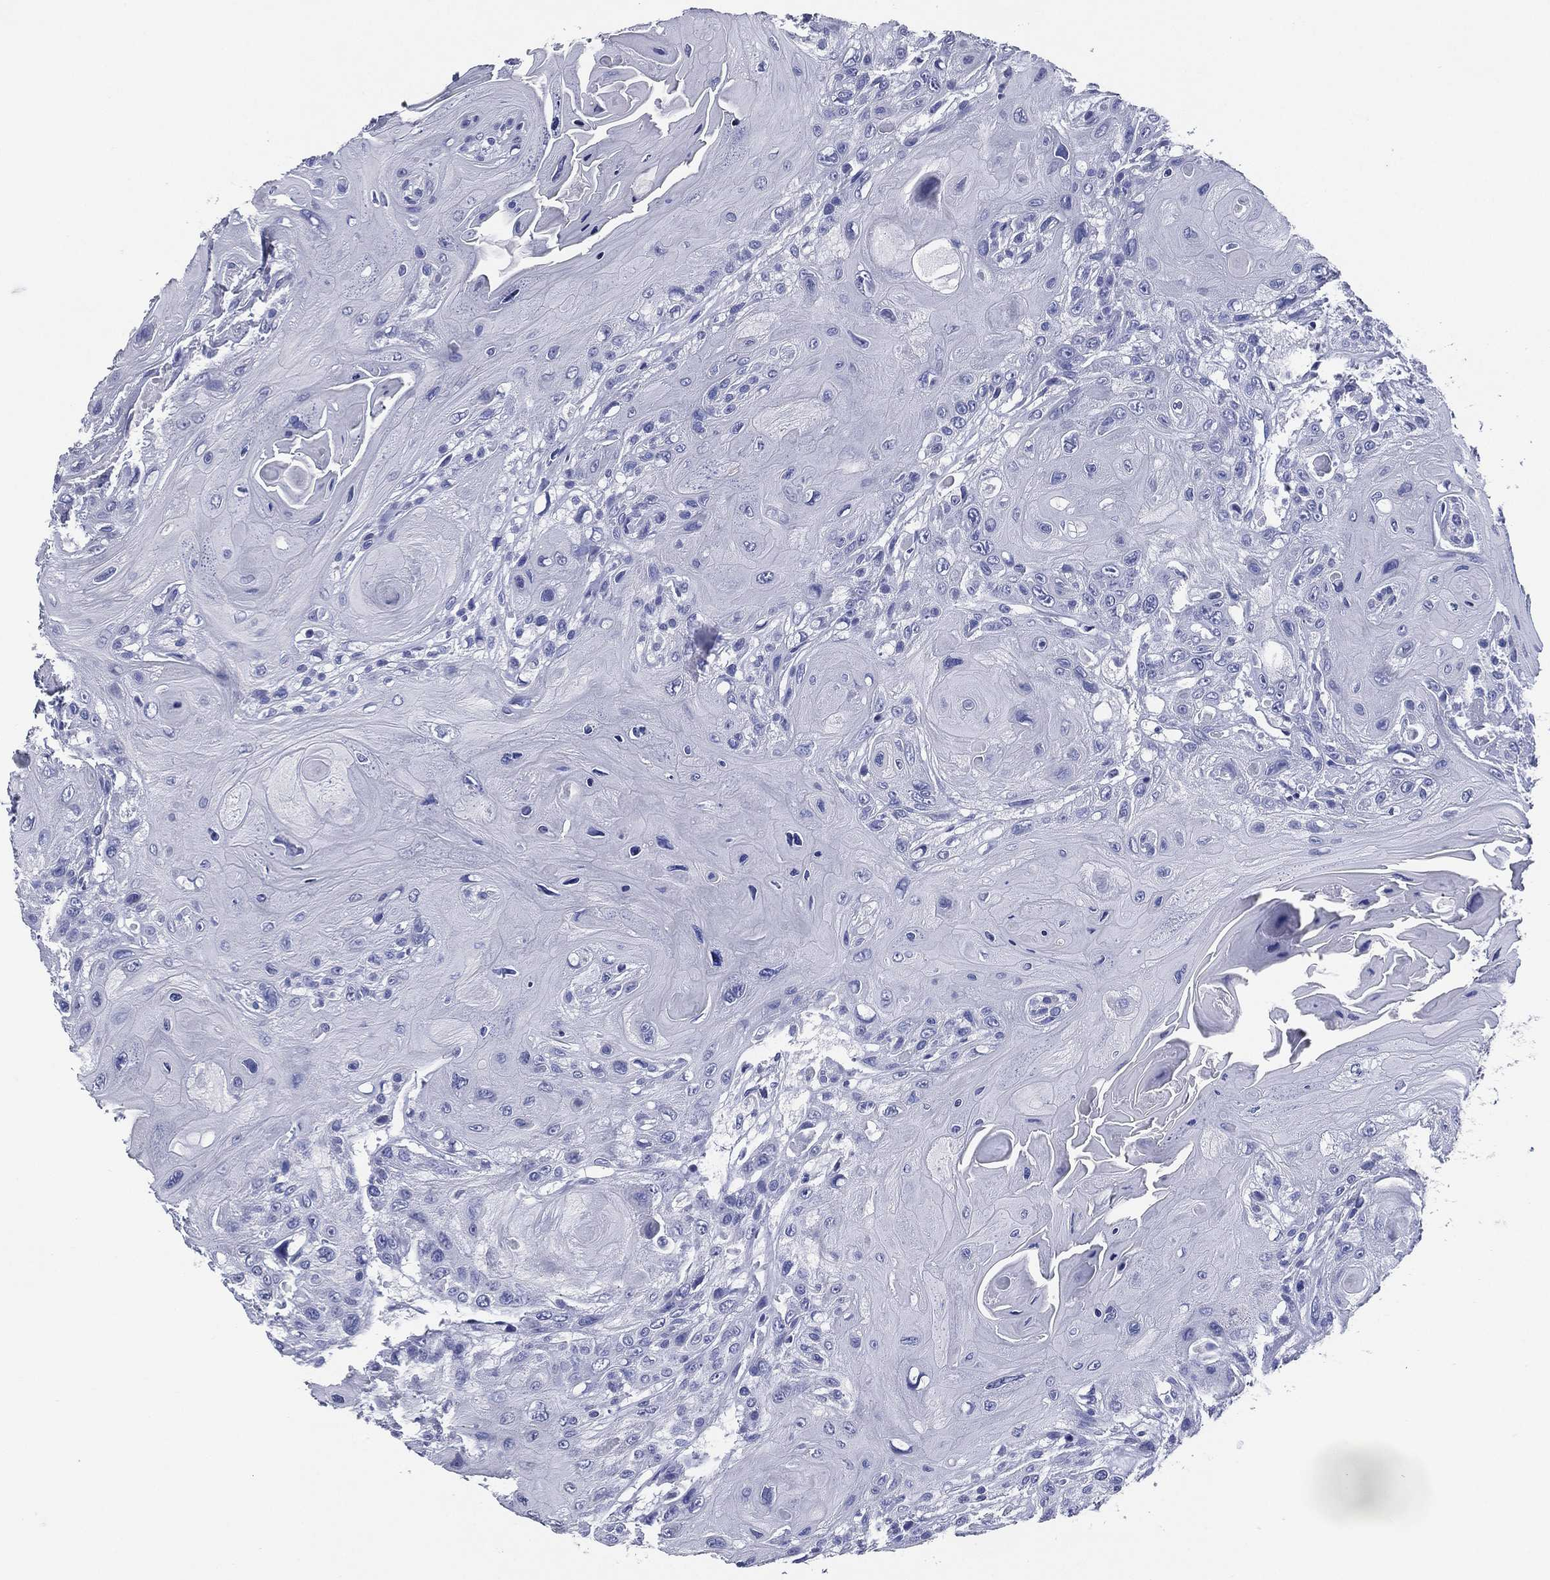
{"staining": {"intensity": "negative", "quantity": "none", "location": "none"}, "tissue": "head and neck cancer", "cell_type": "Tumor cells", "image_type": "cancer", "snomed": [{"axis": "morphology", "description": "Squamous cell carcinoma, NOS"}, {"axis": "topography", "description": "Head-Neck"}], "caption": "This micrograph is of head and neck squamous cell carcinoma stained with immunohistochemistry to label a protein in brown with the nuclei are counter-stained blue. There is no expression in tumor cells.", "gene": "ACE2", "patient": {"sex": "female", "age": 59}}